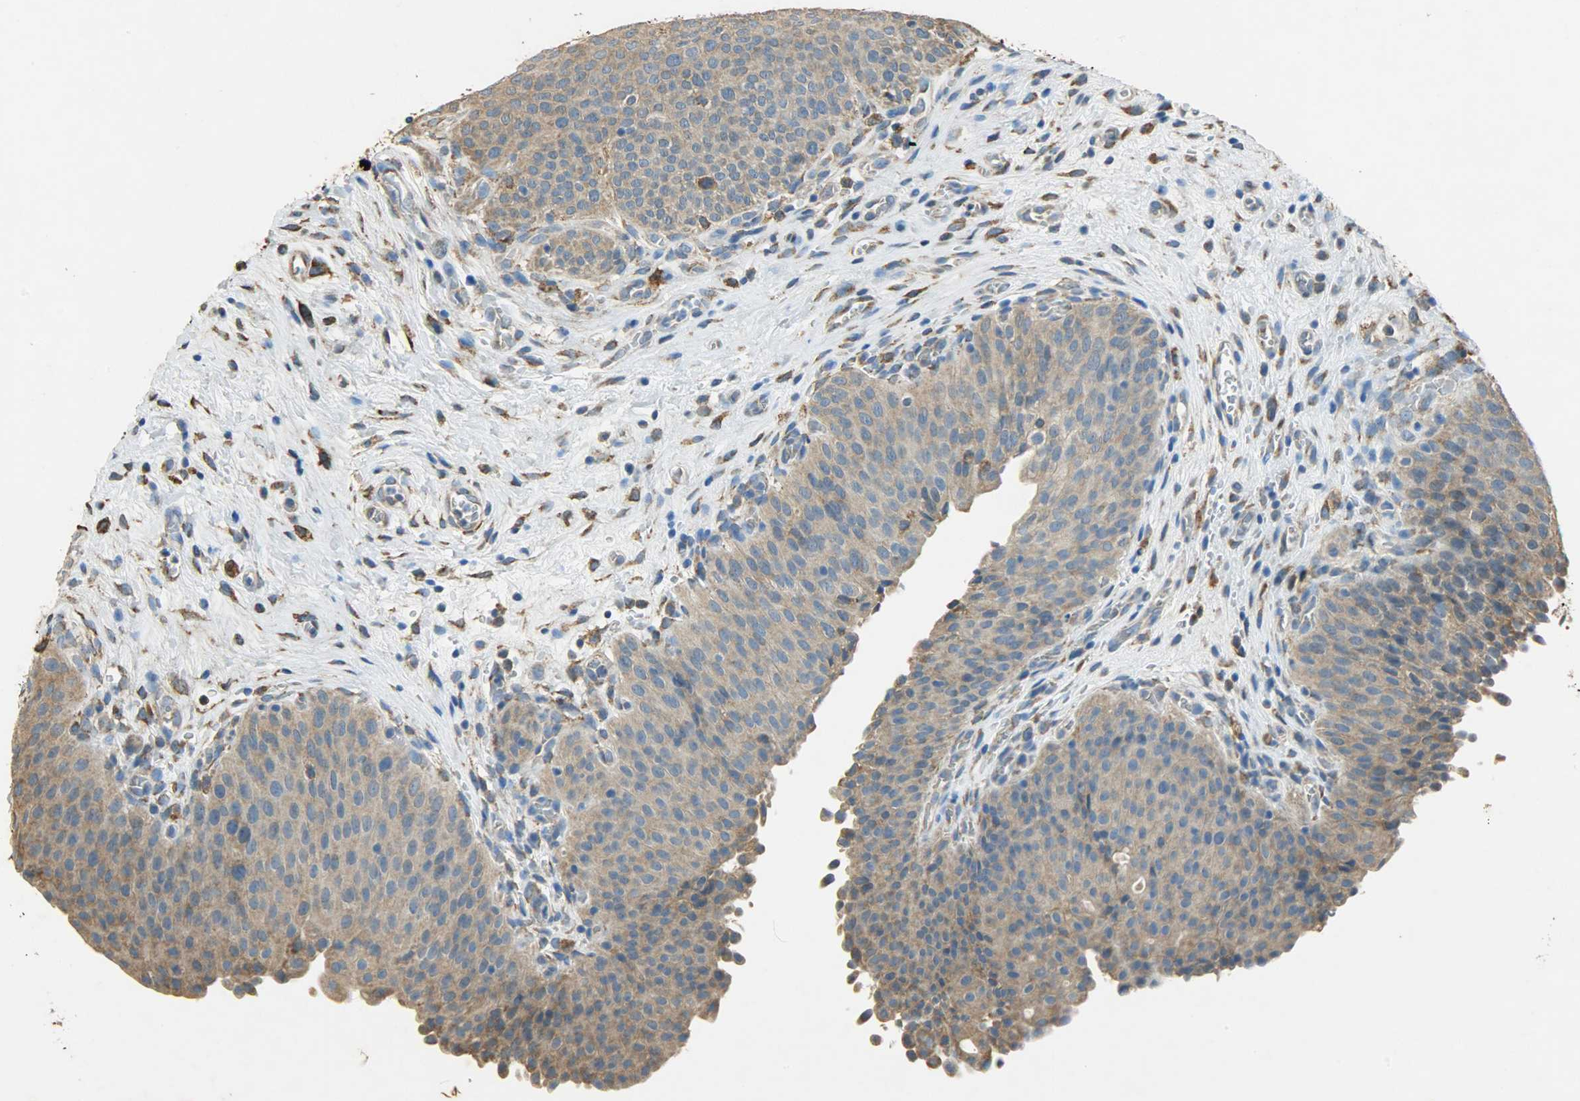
{"staining": {"intensity": "moderate", "quantity": ">75%", "location": "cytoplasmic/membranous"}, "tissue": "urinary bladder", "cell_type": "Urothelial cells", "image_type": "normal", "snomed": [{"axis": "morphology", "description": "Normal tissue, NOS"}, {"axis": "morphology", "description": "Dysplasia, NOS"}, {"axis": "topography", "description": "Urinary bladder"}], "caption": "Human urinary bladder stained for a protein (brown) shows moderate cytoplasmic/membranous positive positivity in approximately >75% of urothelial cells.", "gene": "HSPA5", "patient": {"sex": "male", "age": 35}}